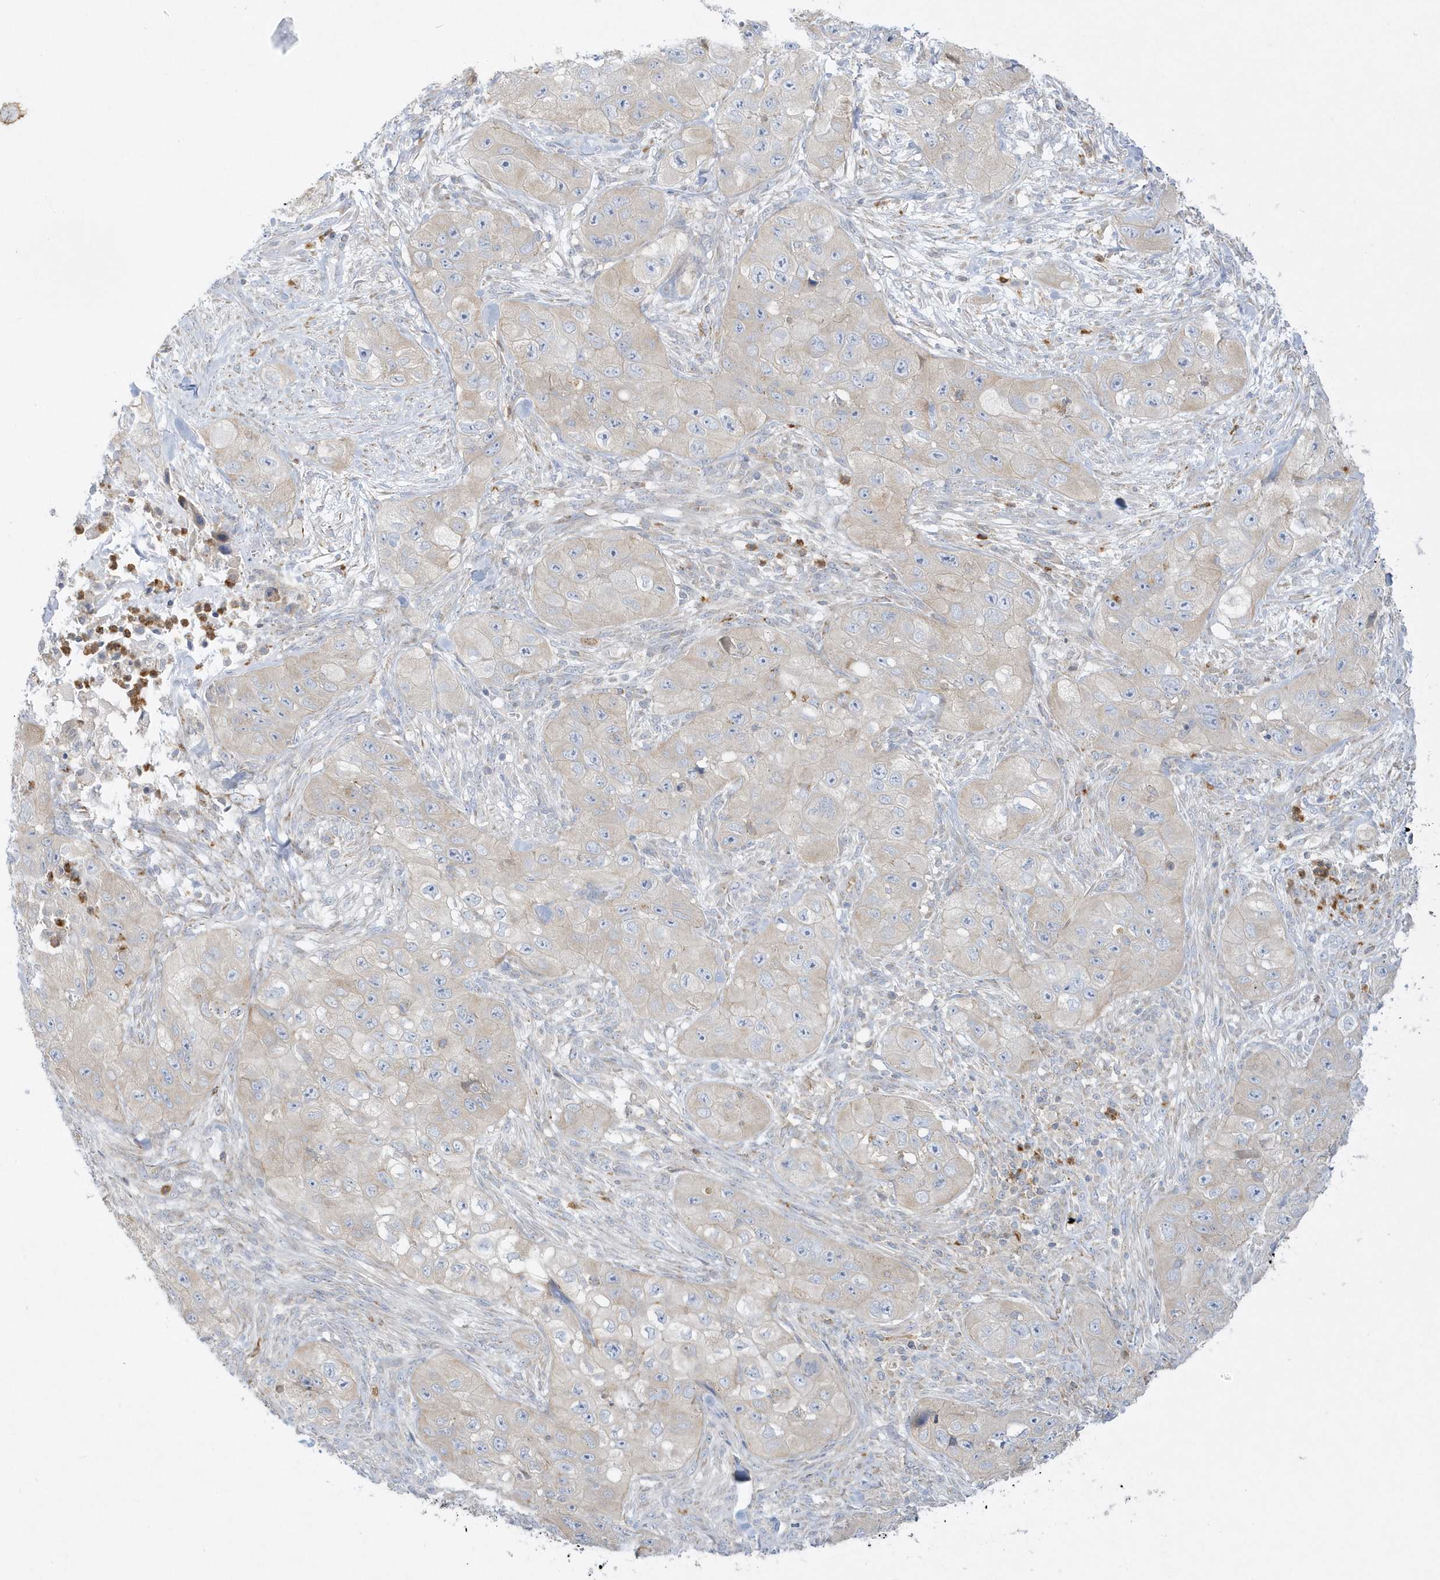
{"staining": {"intensity": "negative", "quantity": "none", "location": "none"}, "tissue": "skin cancer", "cell_type": "Tumor cells", "image_type": "cancer", "snomed": [{"axis": "morphology", "description": "Squamous cell carcinoma, NOS"}, {"axis": "topography", "description": "Skin"}, {"axis": "topography", "description": "Subcutis"}], "caption": "The image reveals no staining of tumor cells in skin cancer.", "gene": "DNAJC18", "patient": {"sex": "male", "age": 73}}